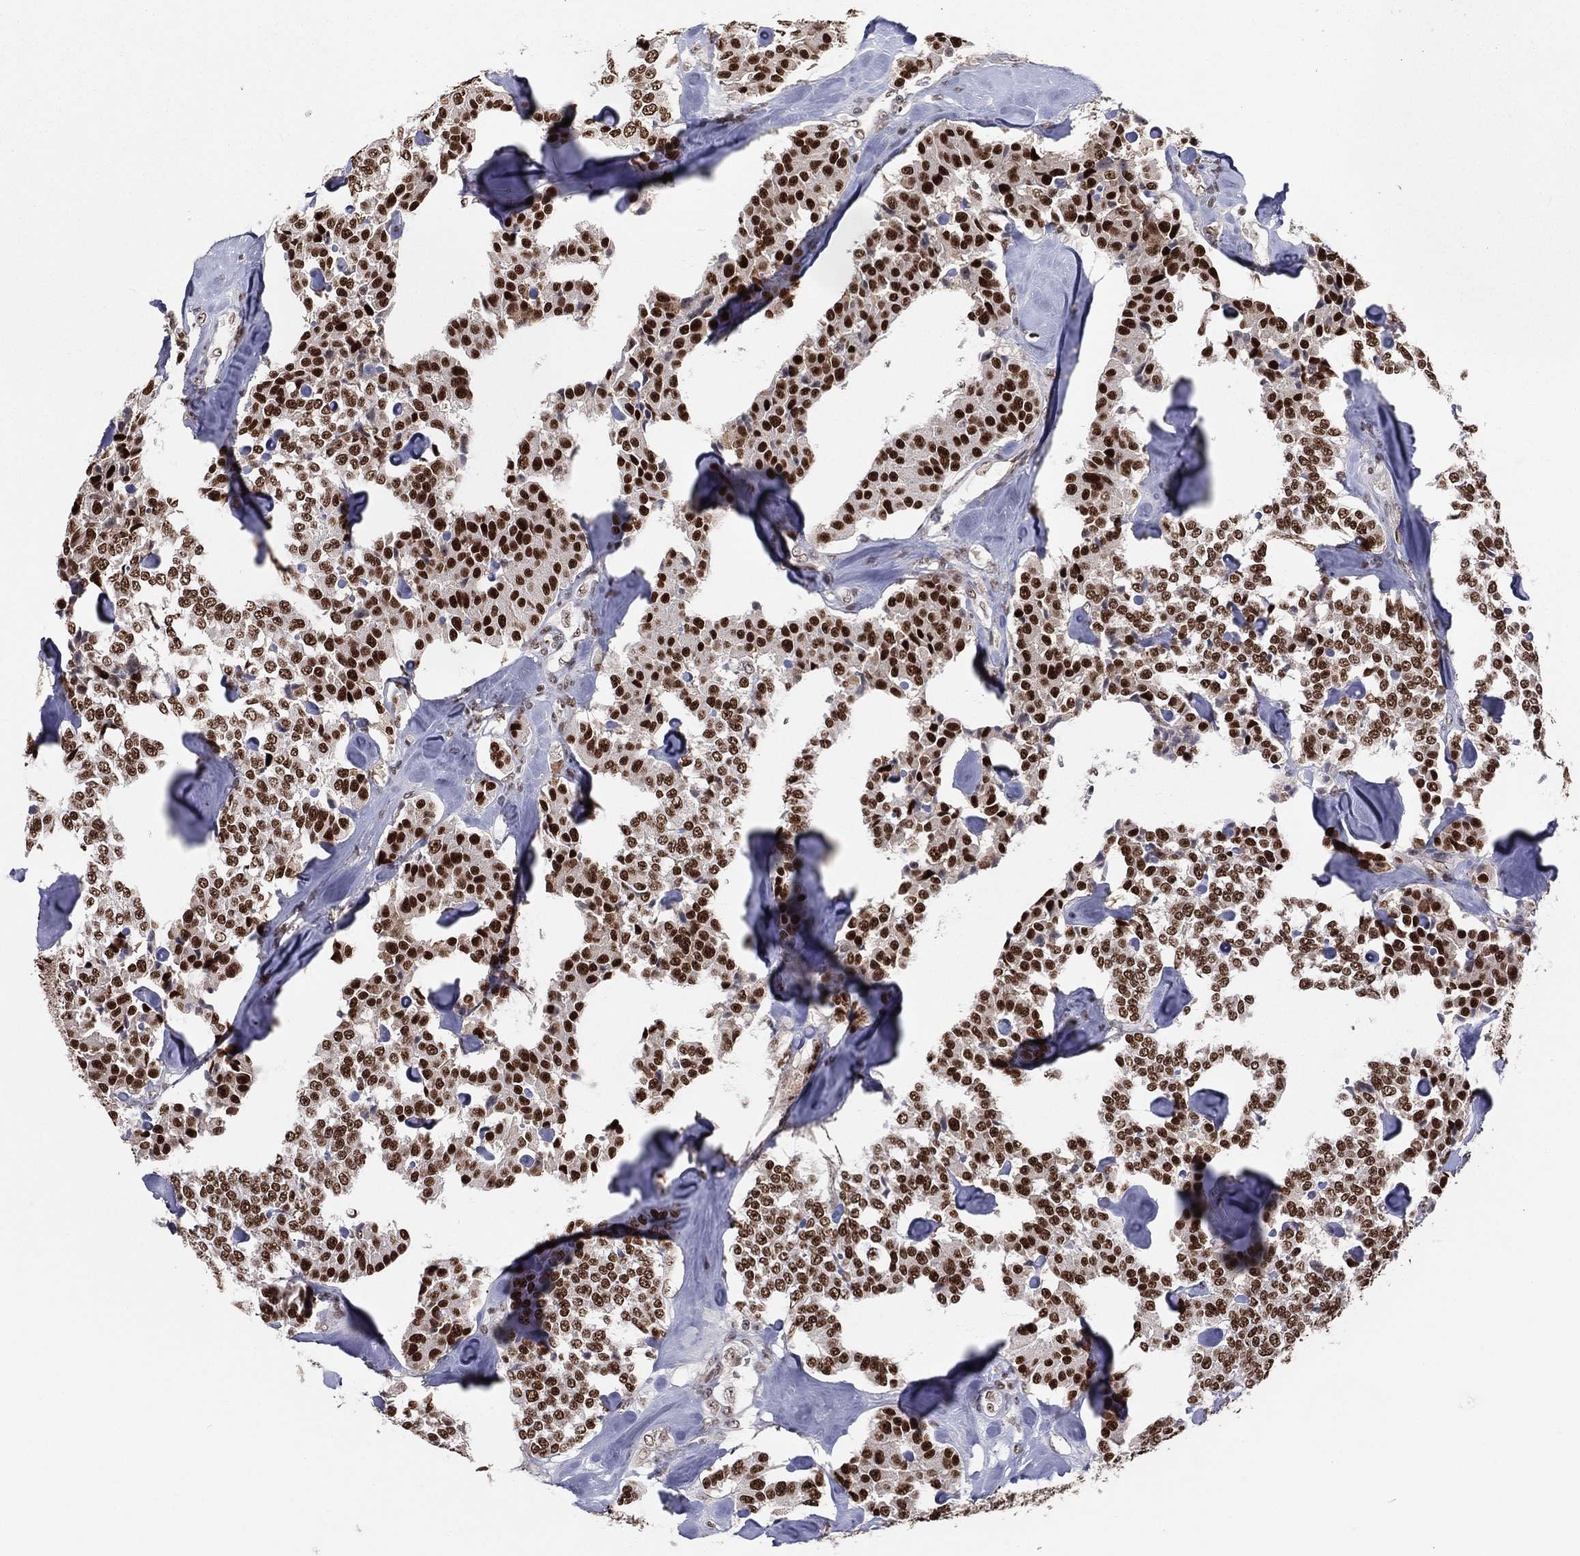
{"staining": {"intensity": "strong", "quantity": "25%-75%", "location": "nuclear"}, "tissue": "carcinoid", "cell_type": "Tumor cells", "image_type": "cancer", "snomed": [{"axis": "morphology", "description": "Carcinoid, malignant, NOS"}, {"axis": "topography", "description": "Pancreas"}], "caption": "Protein expression analysis of carcinoid exhibits strong nuclear staining in about 25%-75% of tumor cells.", "gene": "GPALPP1", "patient": {"sex": "male", "age": 41}}